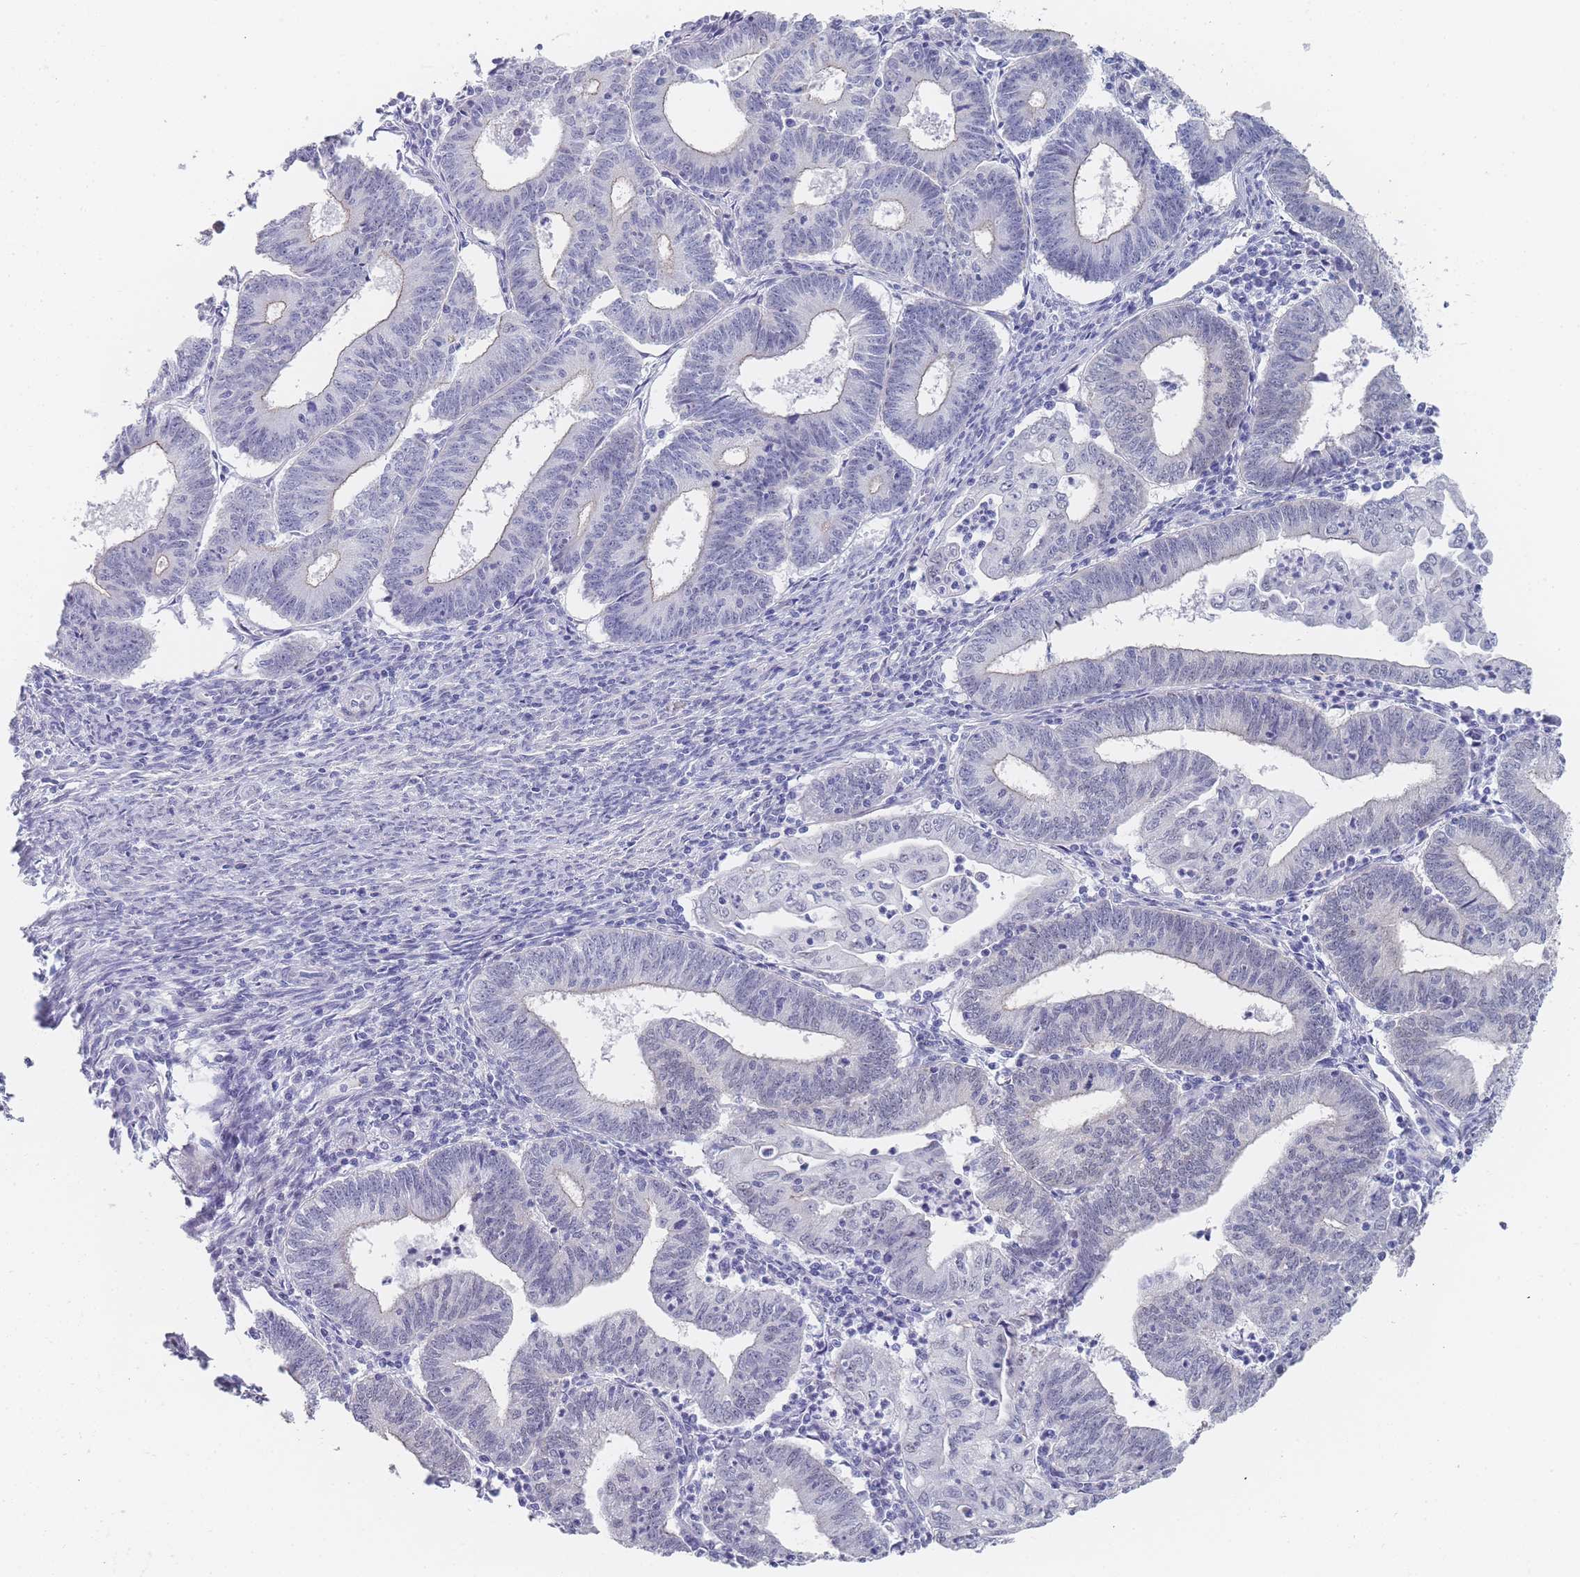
{"staining": {"intensity": "negative", "quantity": "none", "location": "none"}, "tissue": "endometrial cancer", "cell_type": "Tumor cells", "image_type": "cancer", "snomed": [{"axis": "morphology", "description": "Adenocarcinoma, NOS"}, {"axis": "topography", "description": "Endometrium"}], "caption": "This is an immunohistochemistry histopathology image of human endometrial adenocarcinoma. There is no positivity in tumor cells.", "gene": "IMPG1", "patient": {"sex": "female", "age": 60}}